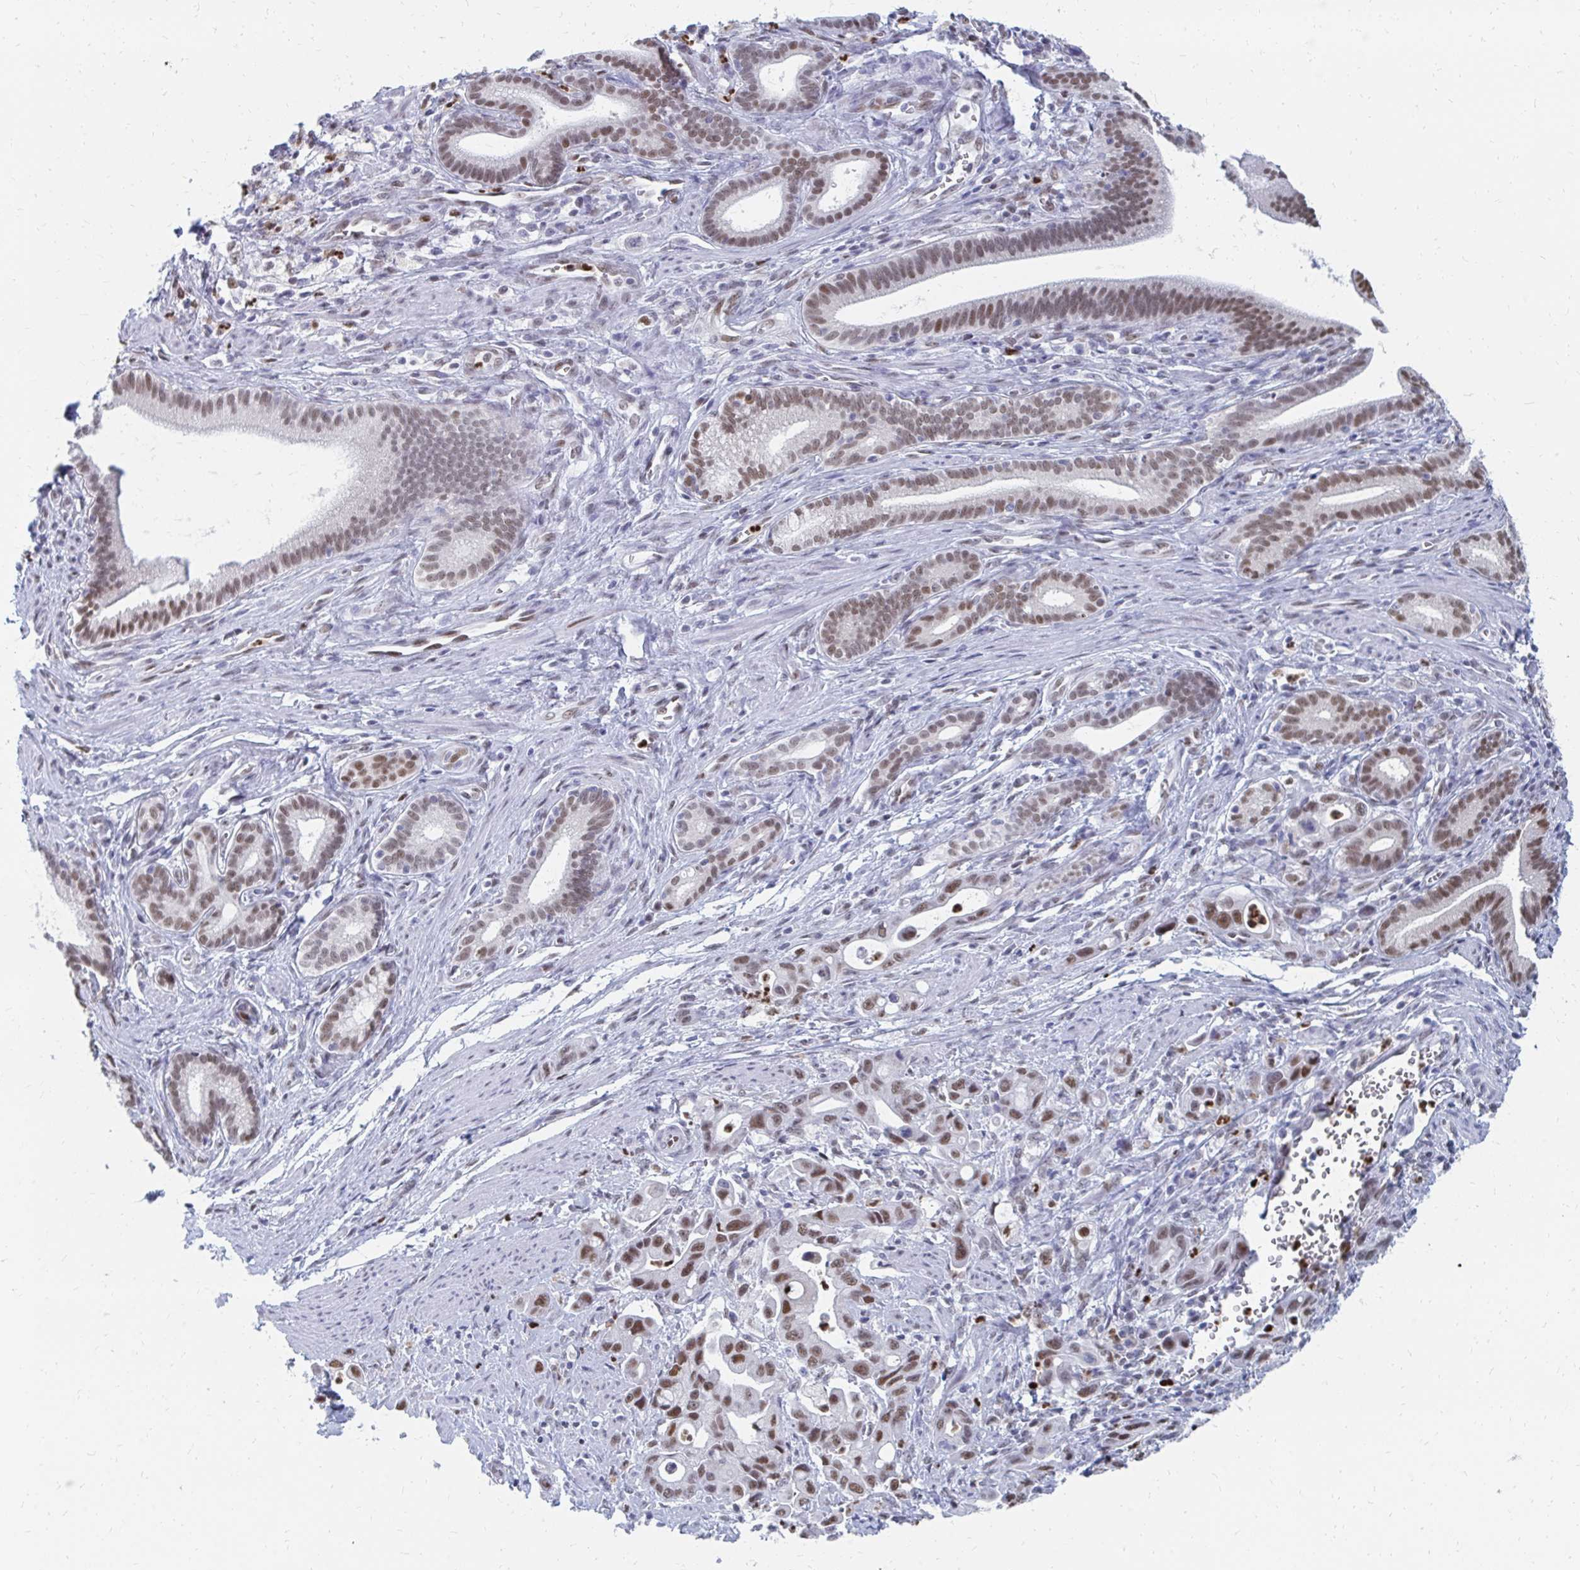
{"staining": {"intensity": "moderate", "quantity": ">75%", "location": "nuclear"}, "tissue": "pancreatic cancer", "cell_type": "Tumor cells", "image_type": "cancer", "snomed": [{"axis": "morphology", "description": "Adenocarcinoma, NOS"}, {"axis": "topography", "description": "Pancreas"}], "caption": "High-magnification brightfield microscopy of pancreatic adenocarcinoma stained with DAB (brown) and counterstained with hematoxylin (blue). tumor cells exhibit moderate nuclear staining is present in approximately>75% of cells. Using DAB (3,3'-diaminobenzidine) (brown) and hematoxylin (blue) stains, captured at high magnification using brightfield microscopy.", "gene": "PLK3", "patient": {"sex": "male", "age": 68}}